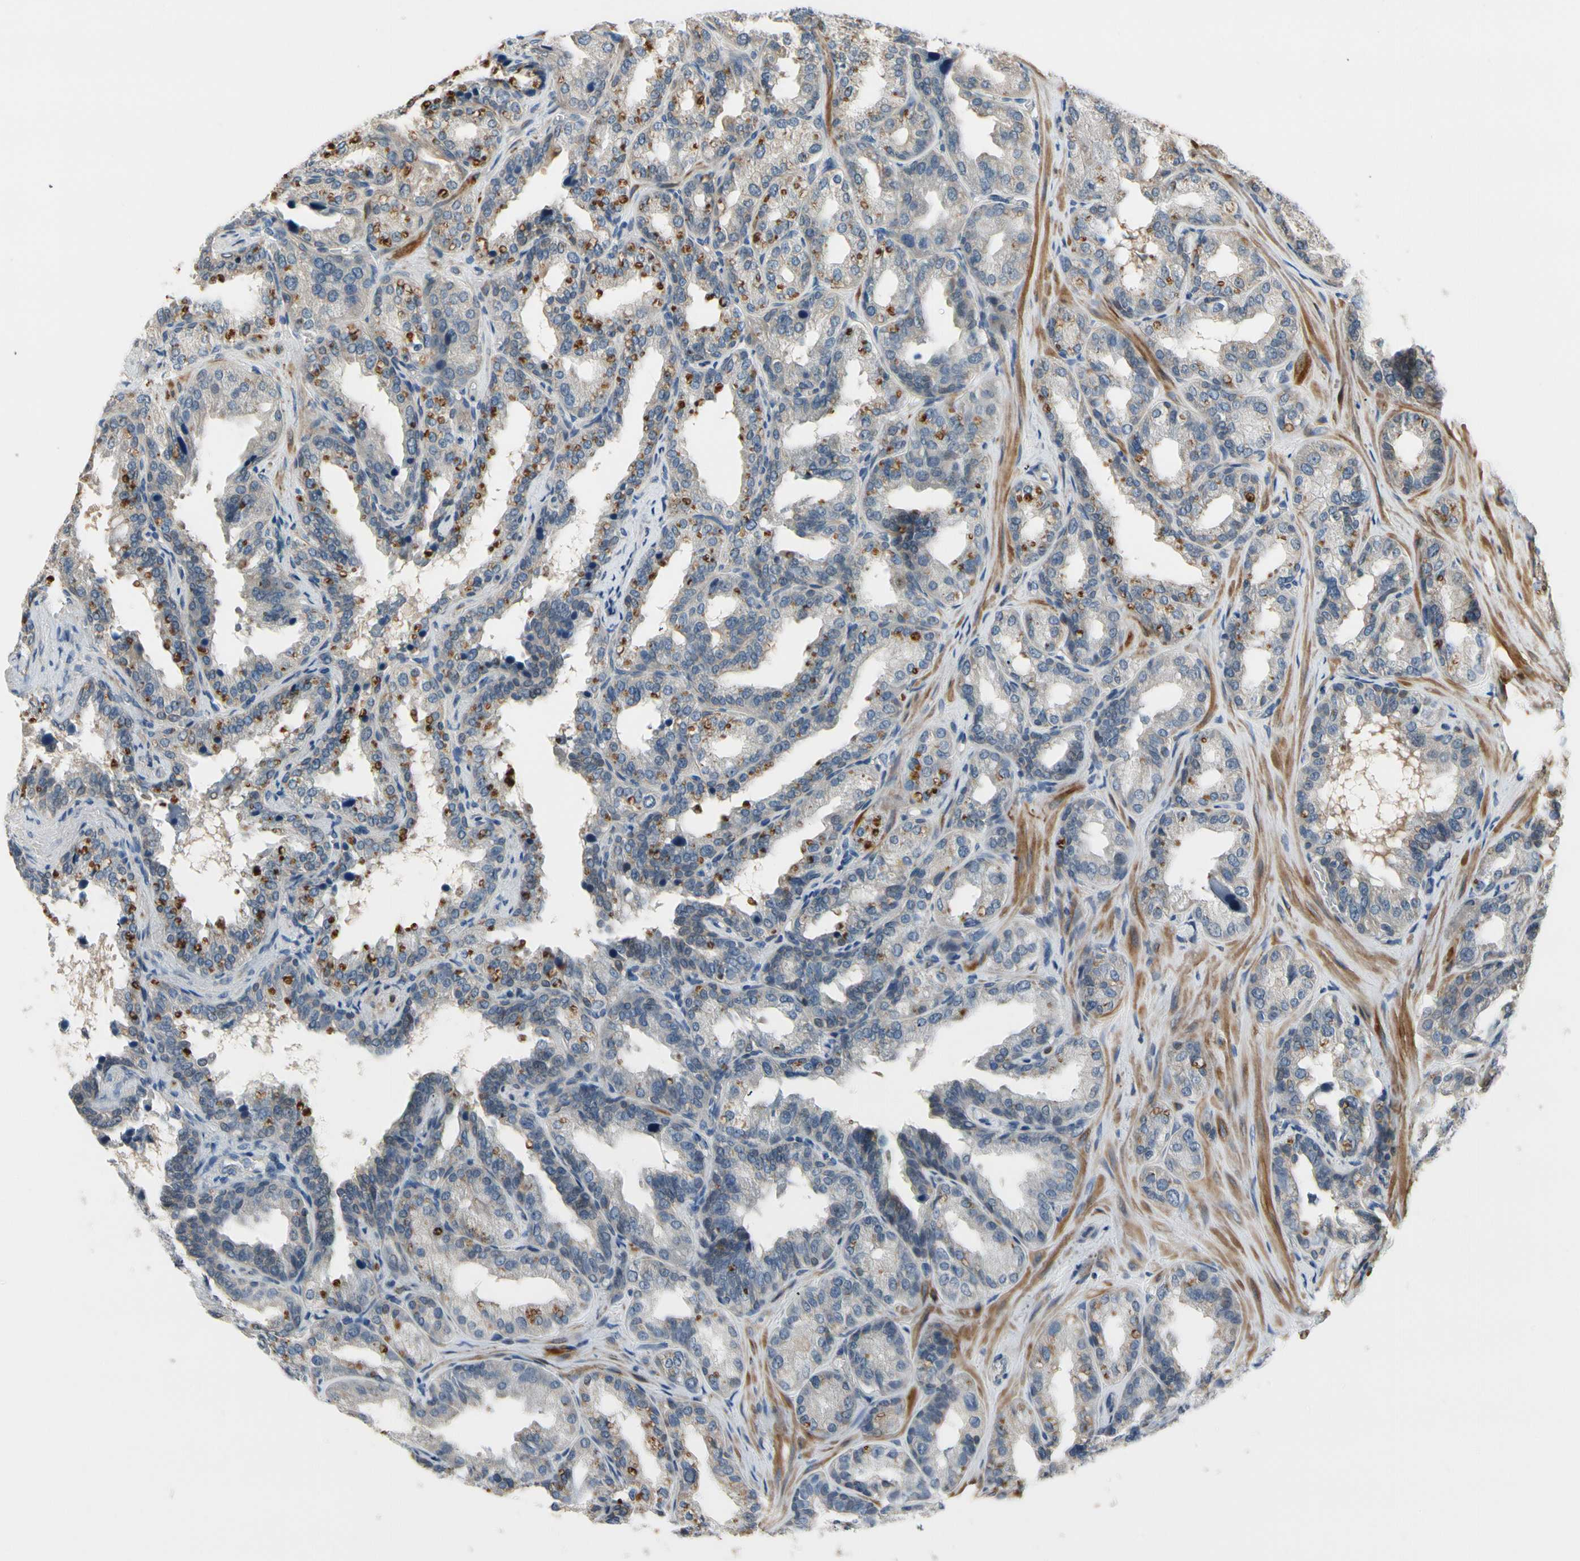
{"staining": {"intensity": "moderate", "quantity": ">75%", "location": "cytoplasmic/membranous"}, "tissue": "seminal vesicle", "cell_type": "Glandular cells", "image_type": "normal", "snomed": [{"axis": "morphology", "description": "Normal tissue, NOS"}, {"axis": "topography", "description": "Prostate"}, {"axis": "topography", "description": "Seminal veicle"}], "caption": "Seminal vesicle stained with a protein marker exhibits moderate staining in glandular cells.", "gene": "SLC27A6", "patient": {"sex": "male", "age": 51}}